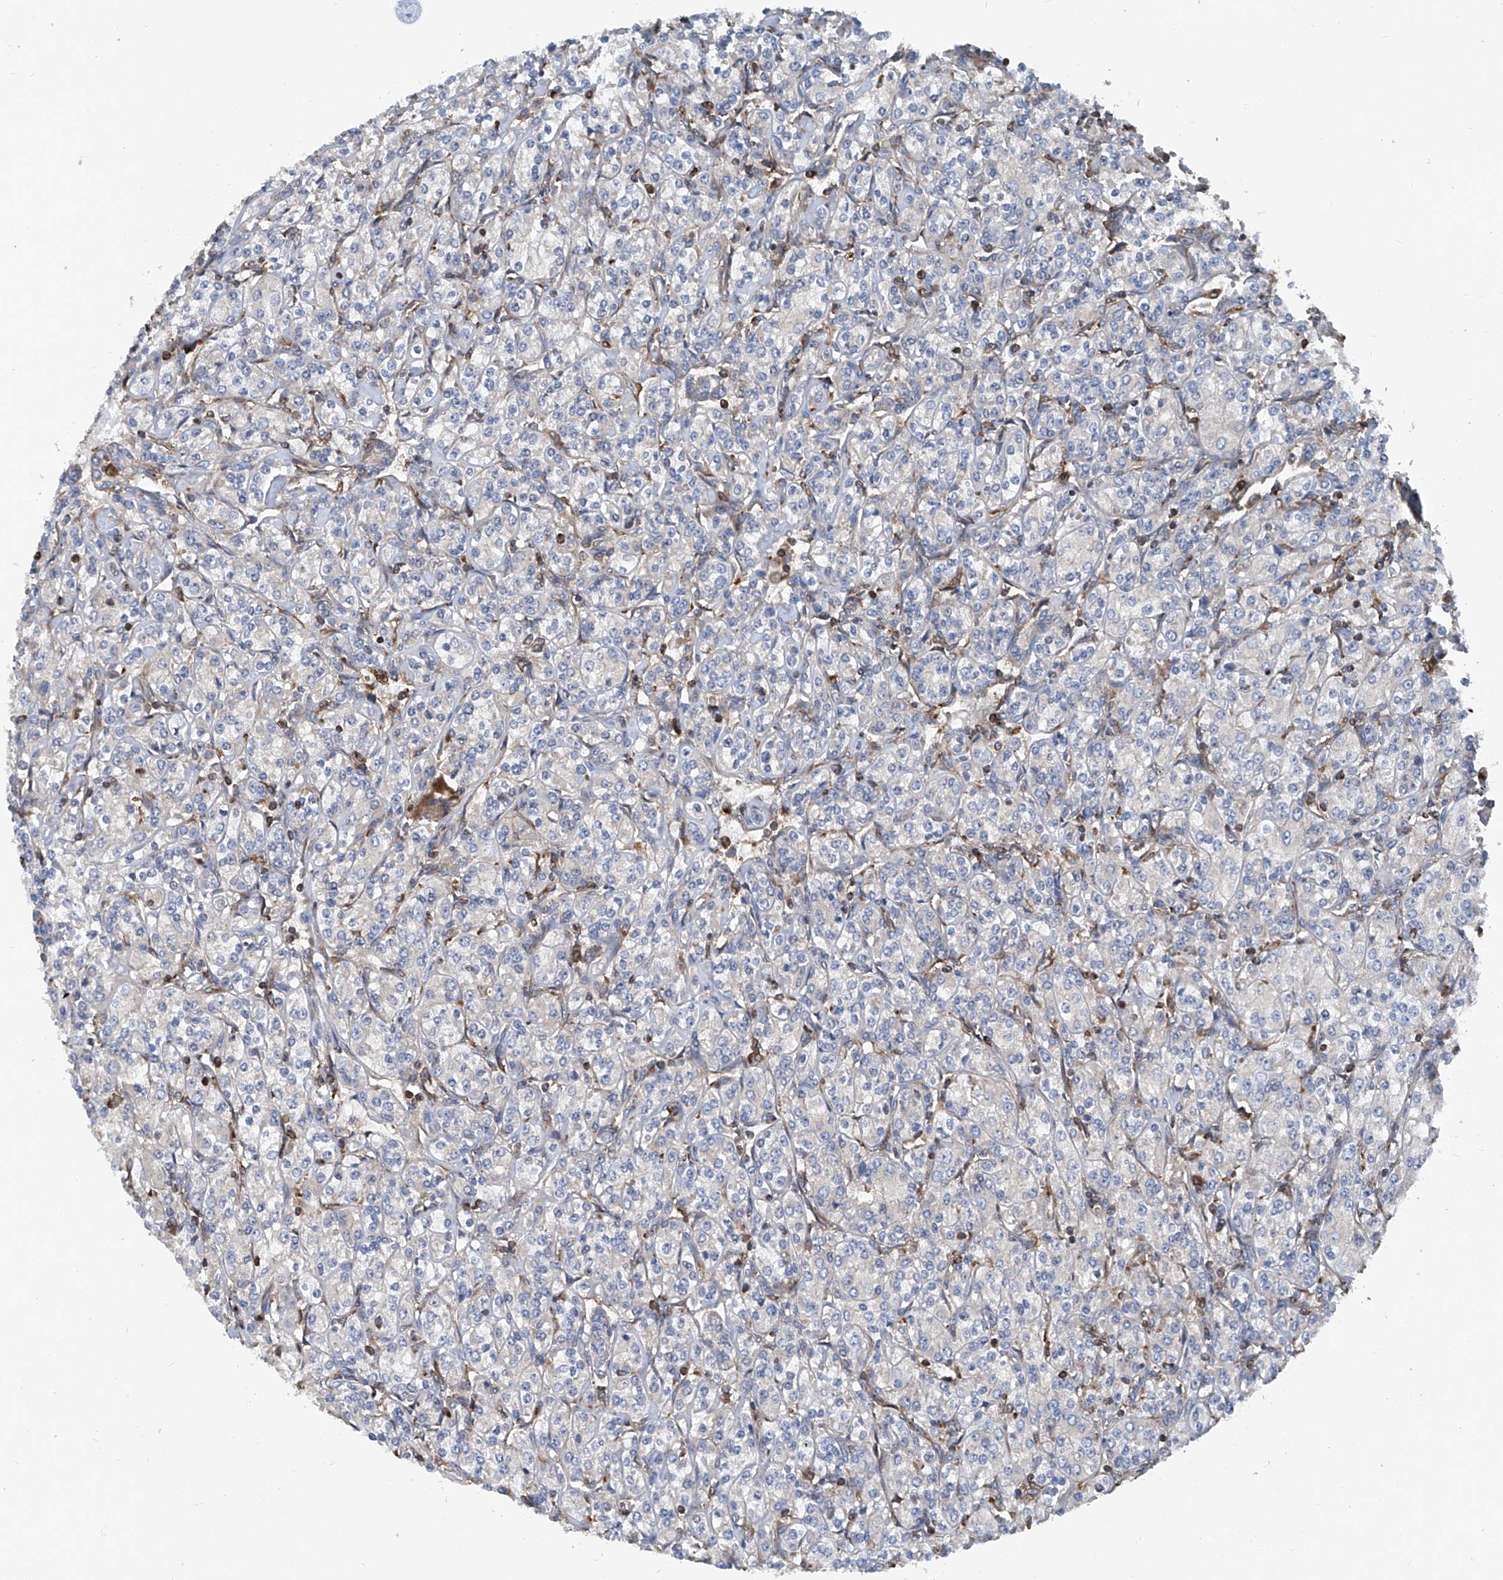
{"staining": {"intensity": "negative", "quantity": "none", "location": "none"}, "tissue": "renal cancer", "cell_type": "Tumor cells", "image_type": "cancer", "snomed": [{"axis": "morphology", "description": "Adenocarcinoma, NOS"}, {"axis": "topography", "description": "Kidney"}], "caption": "Immunohistochemistry of human adenocarcinoma (renal) demonstrates no expression in tumor cells. (Stains: DAB immunohistochemistry with hematoxylin counter stain, Microscopy: brightfield microscopy at high magnification).", "gene": "TRIM38", "patient": {"sex": "male", "age": 77}}